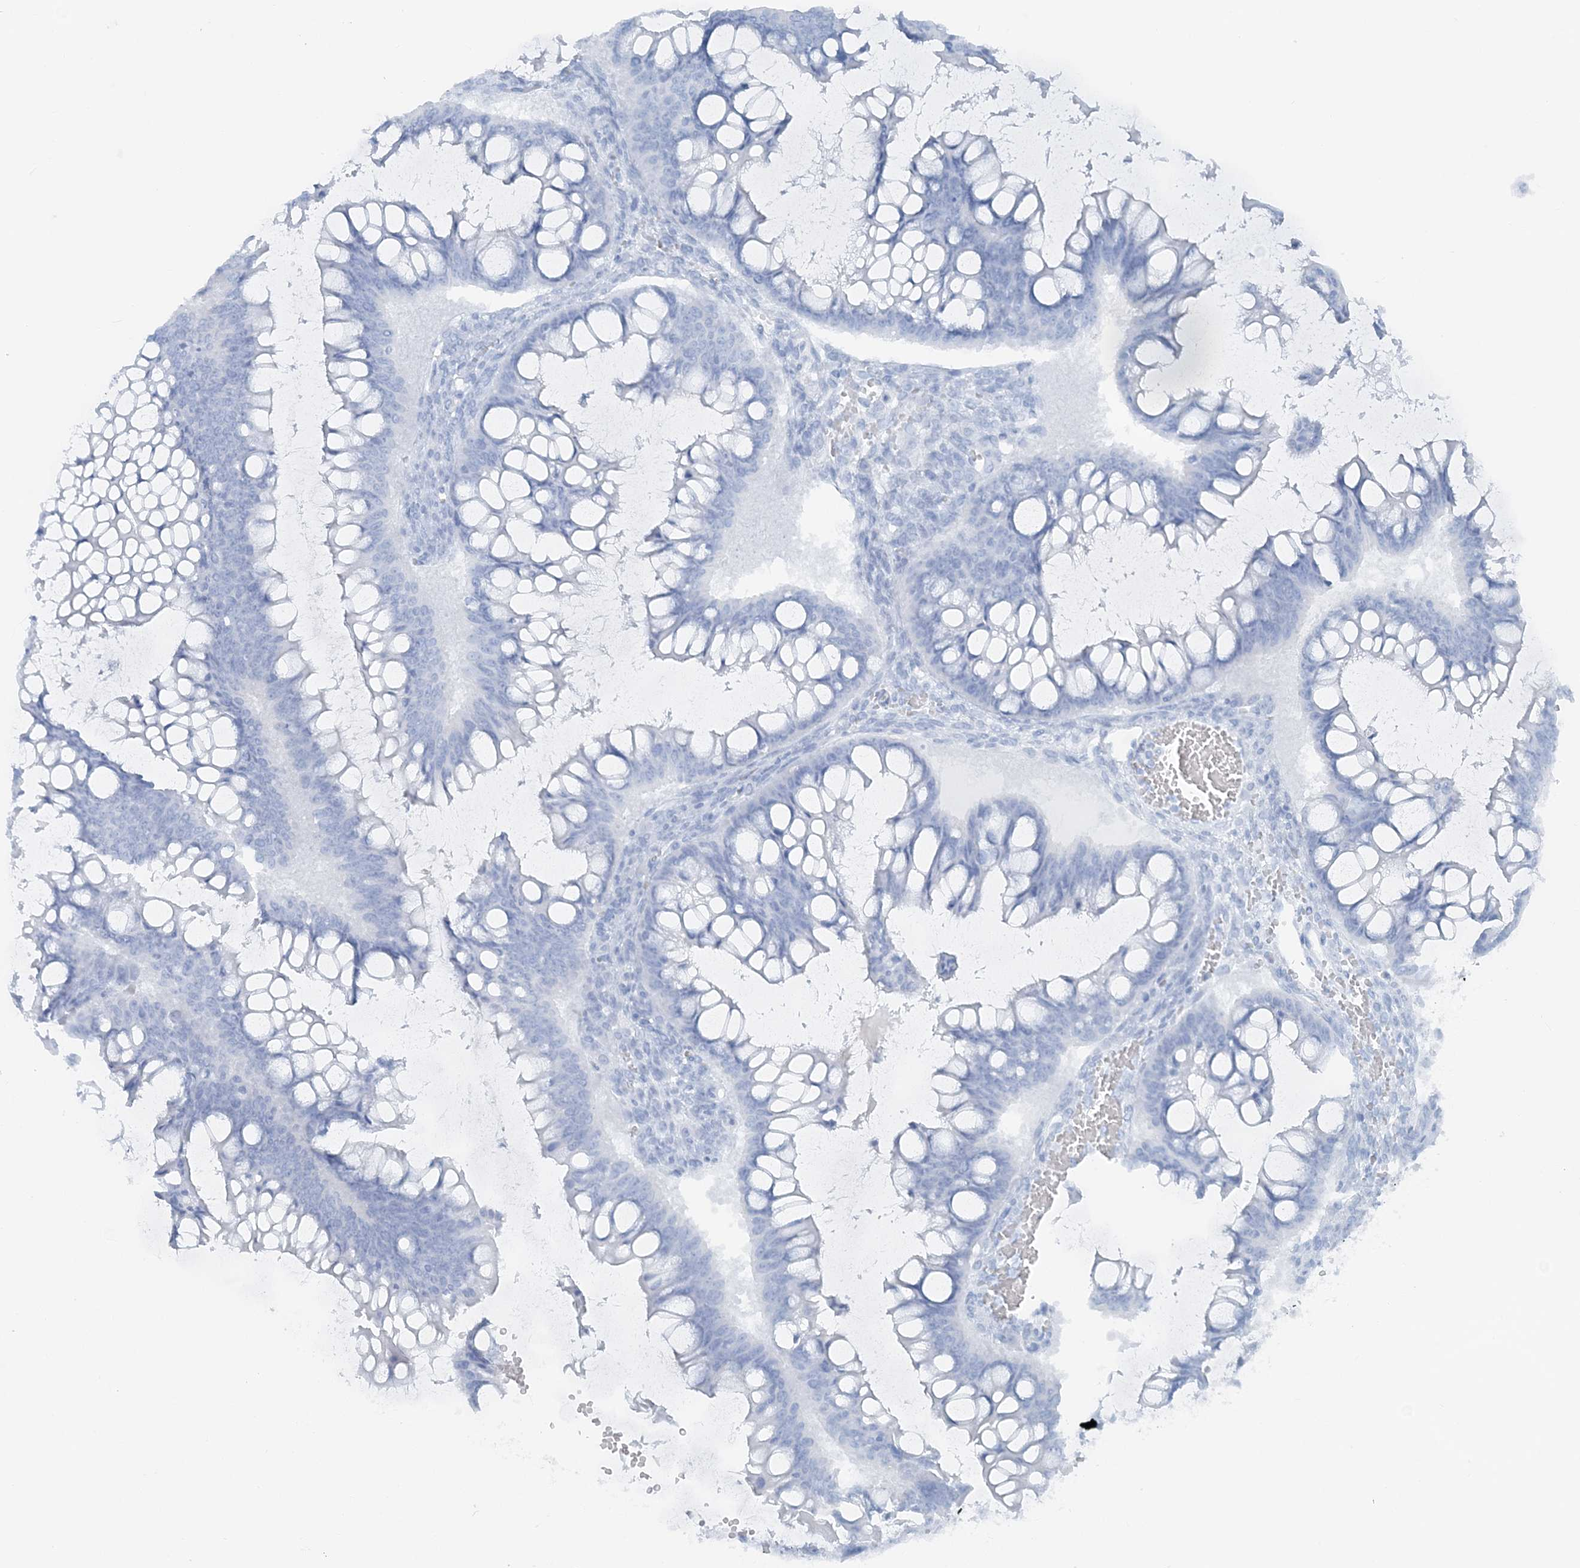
{"staining": {"intensity": "negative", "quantity": "none", "location": "none"}, "tissue": "ovarian cancer", "cell_type": "Tumor cells", "image_type": "cancer", "snomed": [{"axis": "morphology", "description": "Cystadenocarcinoma, mucinous, NOS"}, {"axis": "topography", "description": "Ovary"}], "caption": "Mucinous cystadenocarcinoma (ovarian) stained for a protein using immunohistochemistry (IHC) demonstrates no staining tumor cells.", "gene": "ATP11A", "patient": {"sex": "female", "age": 73}}